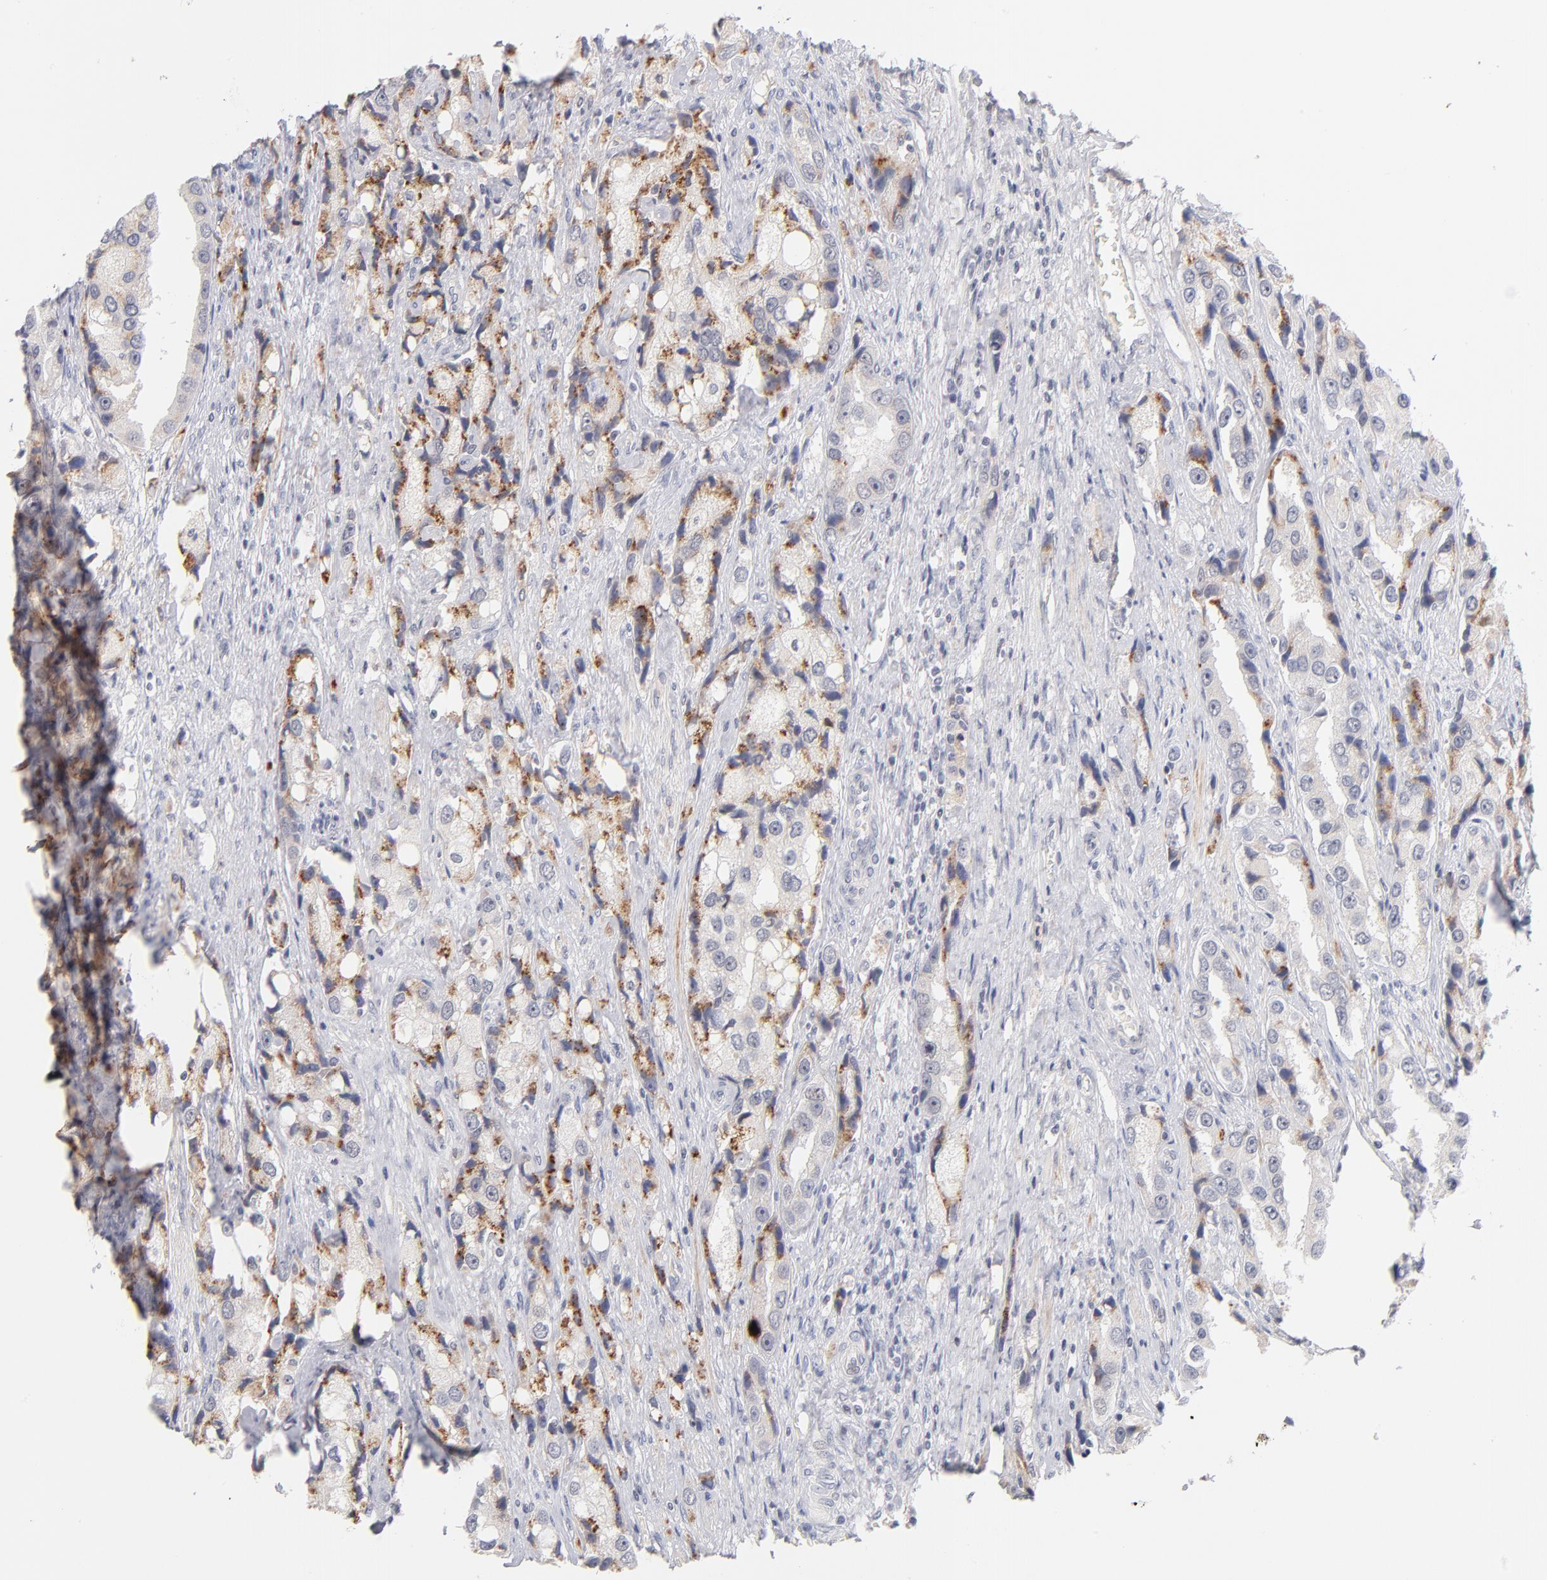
{"staining": {"intensity": "weak", "quantity": "<25%", "location": "cytoplasmic/membranous"}, "tissue": "prostate cancer", "cell_type": "Tumor cells", "image_type": "cancer", "snomed": [{"axis": "morphology", "description": "Adenocarcinoma, High grade"}, {"axis": "topography", "description": "Prostate"}], "caption": "This is a histopathology image of immunohistochemistry (IHC) staining of prostate cancer, which shows no expression in tumor cells.", "gene": "PARP1", "patient": {"sex": "male", "age": 63}}